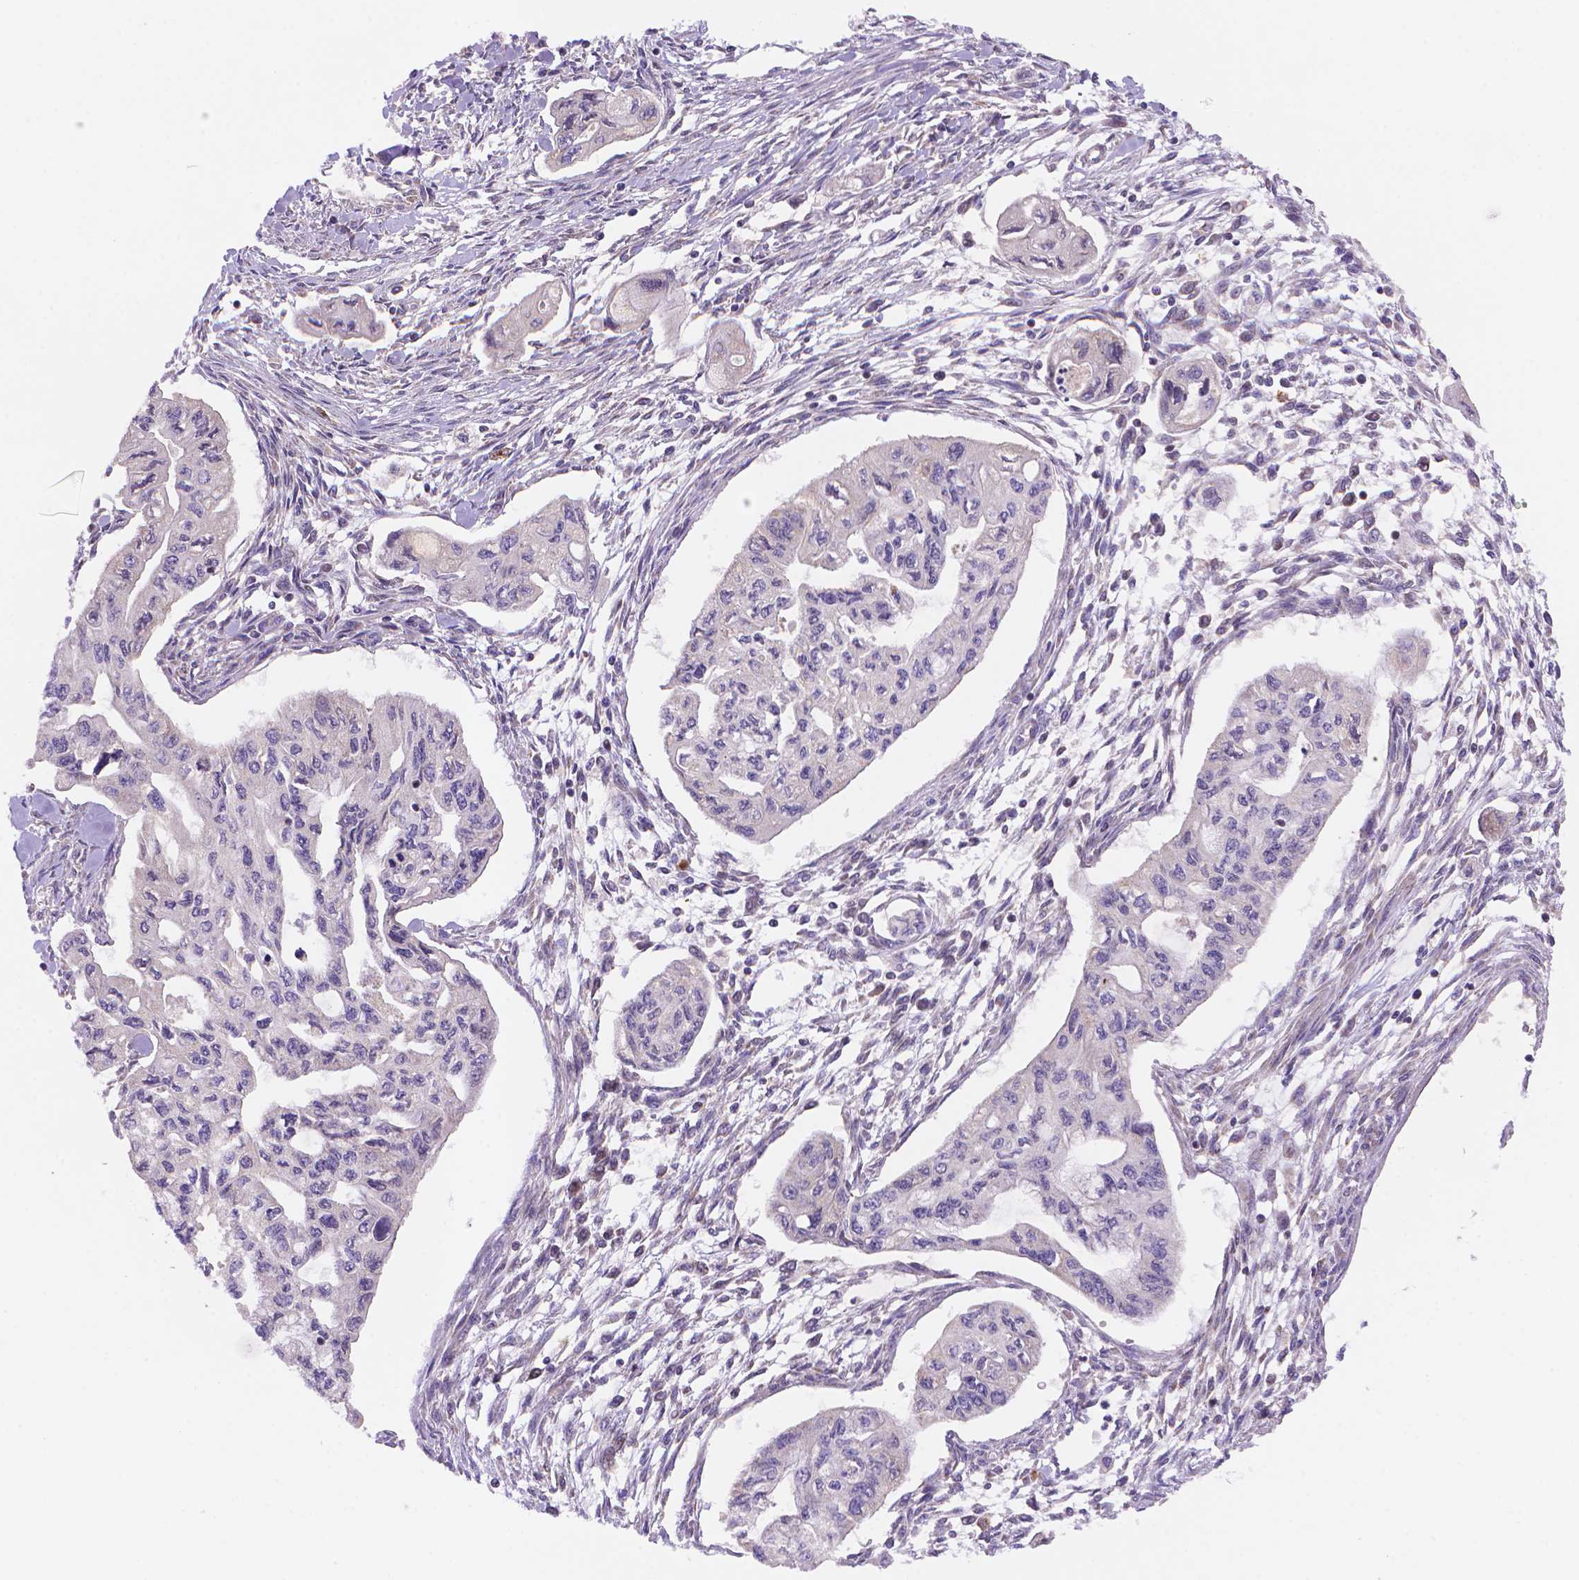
{"staining": {"intensity": "negative", "quantity": "none", "location": "none"}, "tissue": "pancreatic cancer", "cell_type": "Tumor cells", "image_type": "cancer", "snomed": [{"axis": "morphology", "description": "Adenocarcinoma, NOS"}, {"axis": "topography", "description": "Pancreas"}], "caption": "Human pancreatic adenocarcinoma stained for a protein using immunohistochemistry exhibits no staining in tumor cells.", "gene": "CYYR1", "patient": {"sex": "female", "age": 76}}